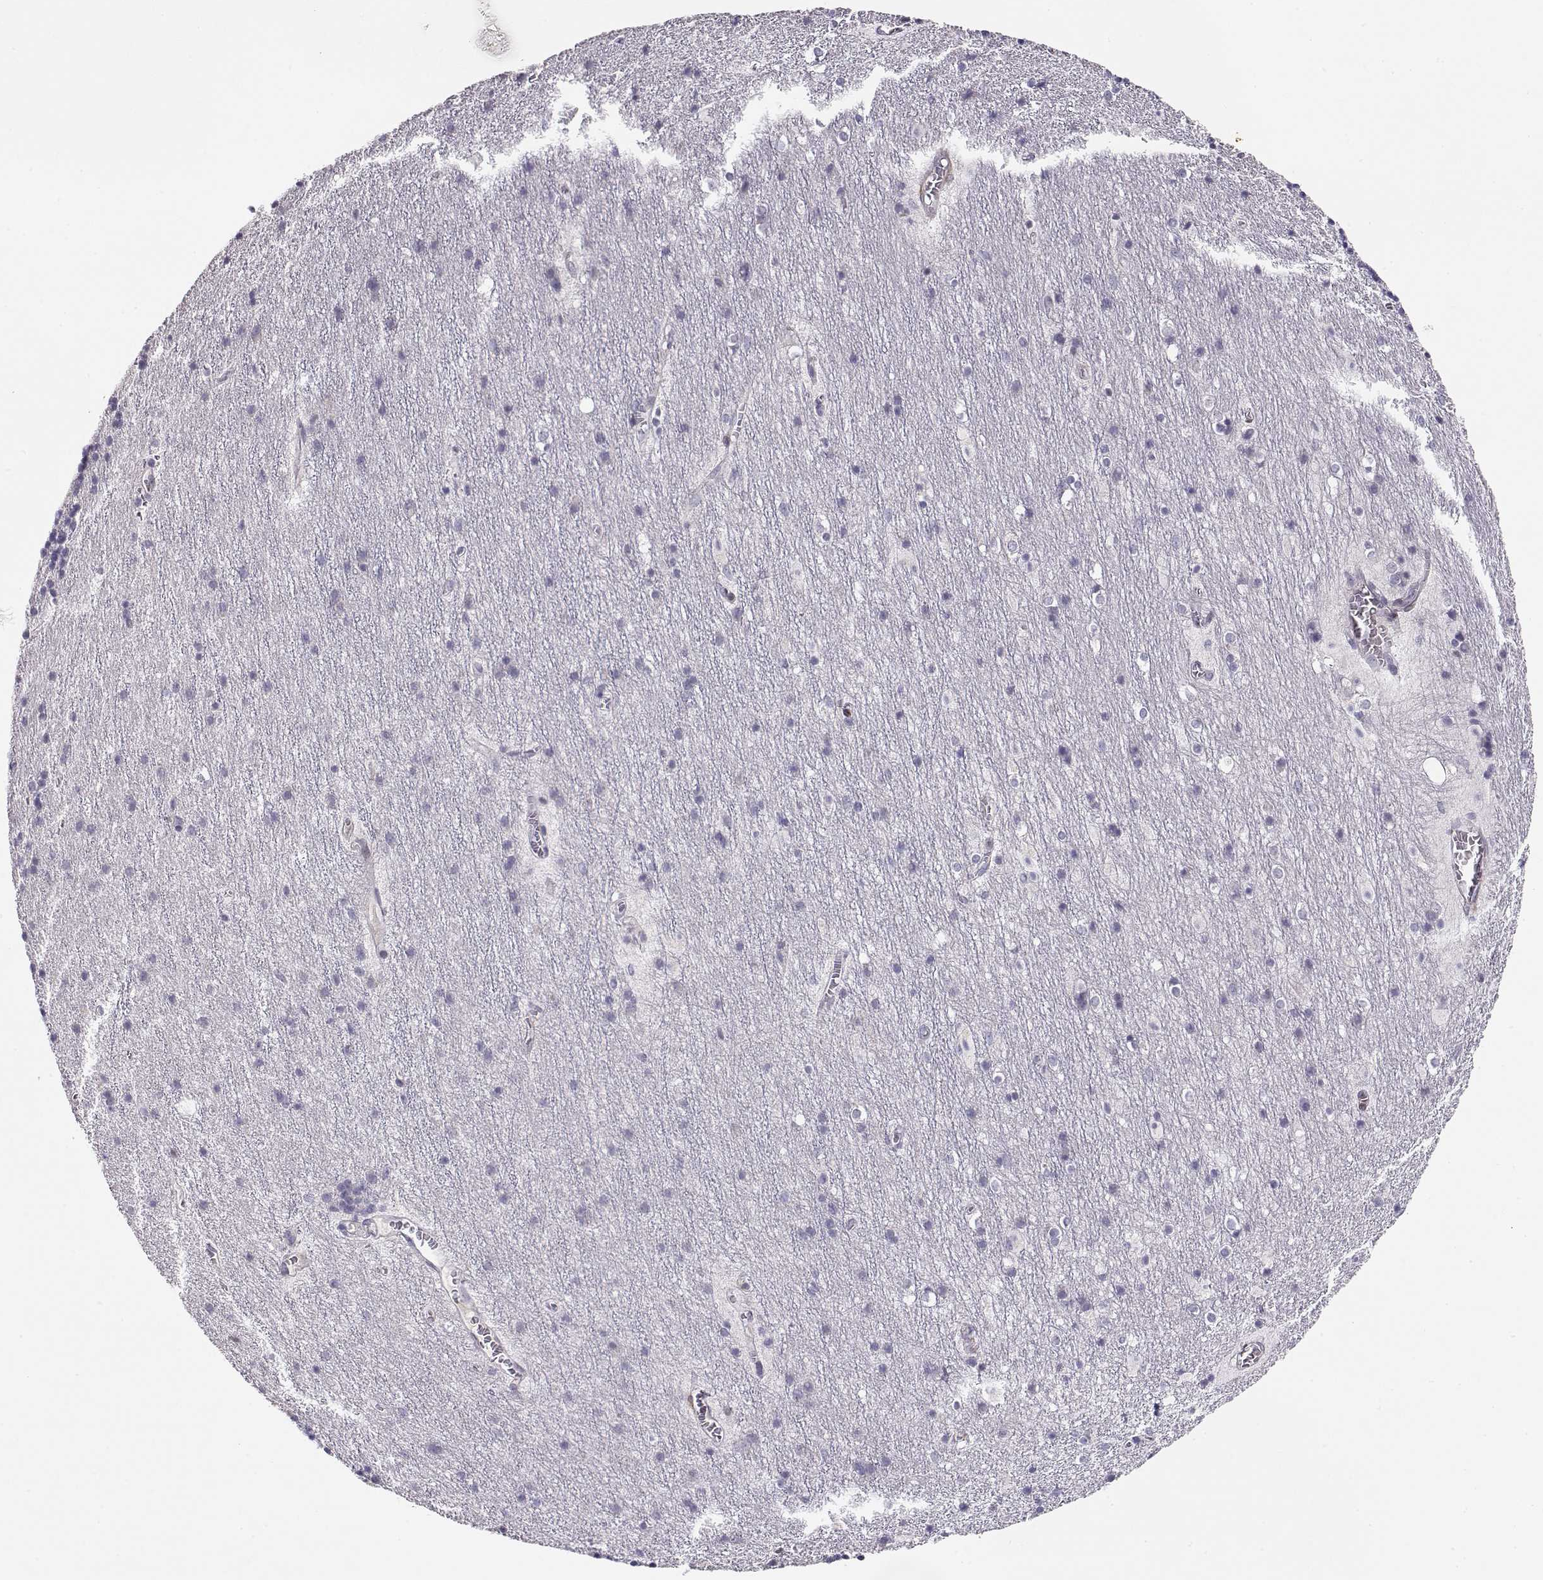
{"staining": {"intensity": "negative", "quantity": "none", "location": "none"}, "tissue": "cerebellum", "cell_type": "Cells in granular layer", "image_type": "normal", "snomed": [{"axis": "morphology", "description": "Normal tissue, NOS"}, {"axis": "topography", "description": "Cerebellum"}], "caption": "This is a histopathology image of immunohistochemistry staining of unremarkable cerebellum, which shows no staining in cells in granular layer.", "gene": "CRX", "patient": {"sex": "male", "age": 70}}